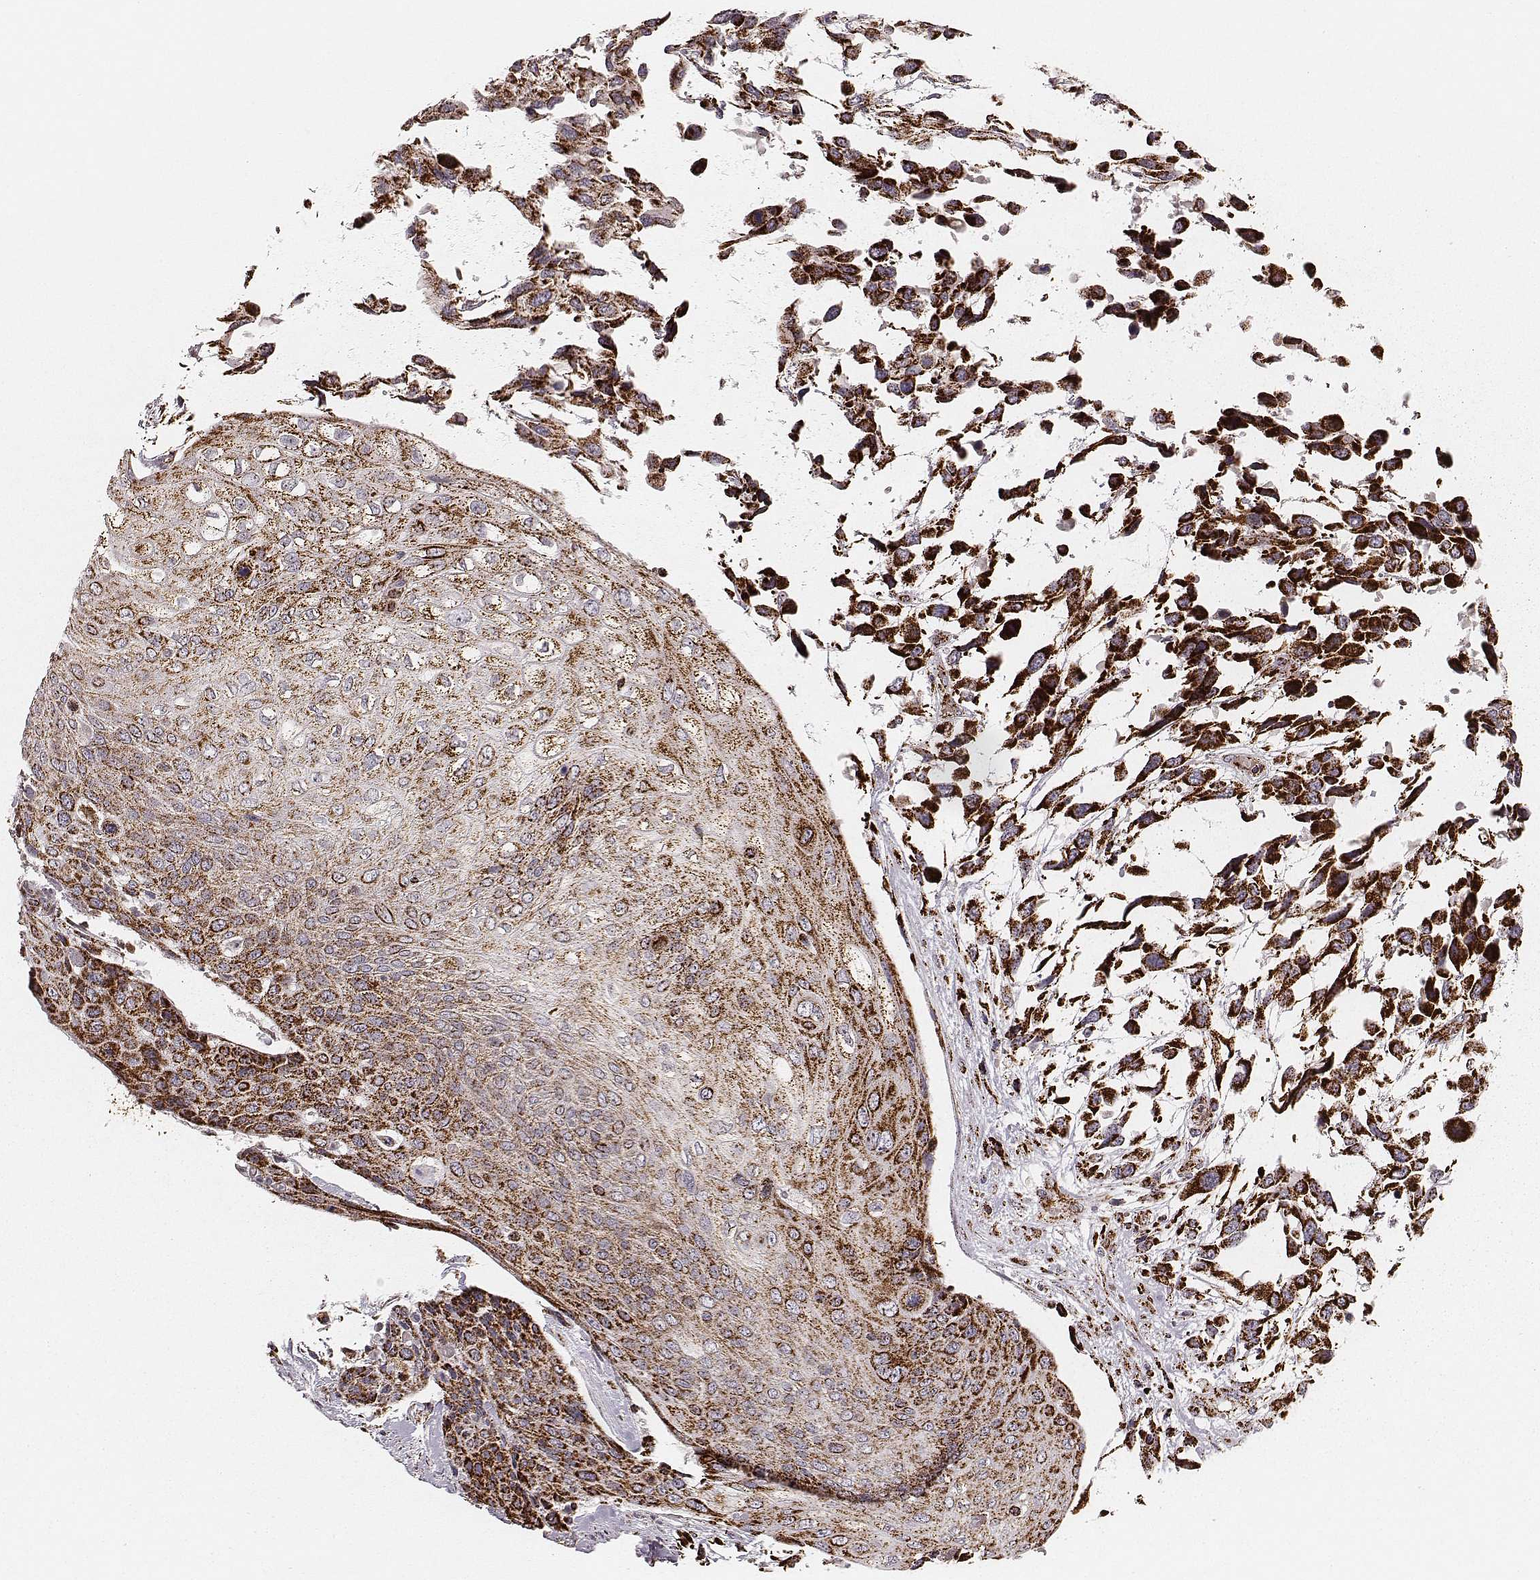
{"staining": {"intensity": "strong", "quantity": ">75%", "location": "cytoplasmic/membranous"}, "tissue": "urothelial cancer", "cell_type": "Tumor cells", "image_type": "cancer", "snomed": [{"axis": "morphology", "description": "Urothelial carcinoma, High grade"}, {"axis": "topography", "description": "Urinary bladder"}], "caption": "Tumor cells reveal high levels of strong cytoplasmic/membranous positivity in approximately >75% of cells in human urothelial carcinoma (high-grade).", "gene": "TUFM", "patient": {"sex": "female", "age": 70}}